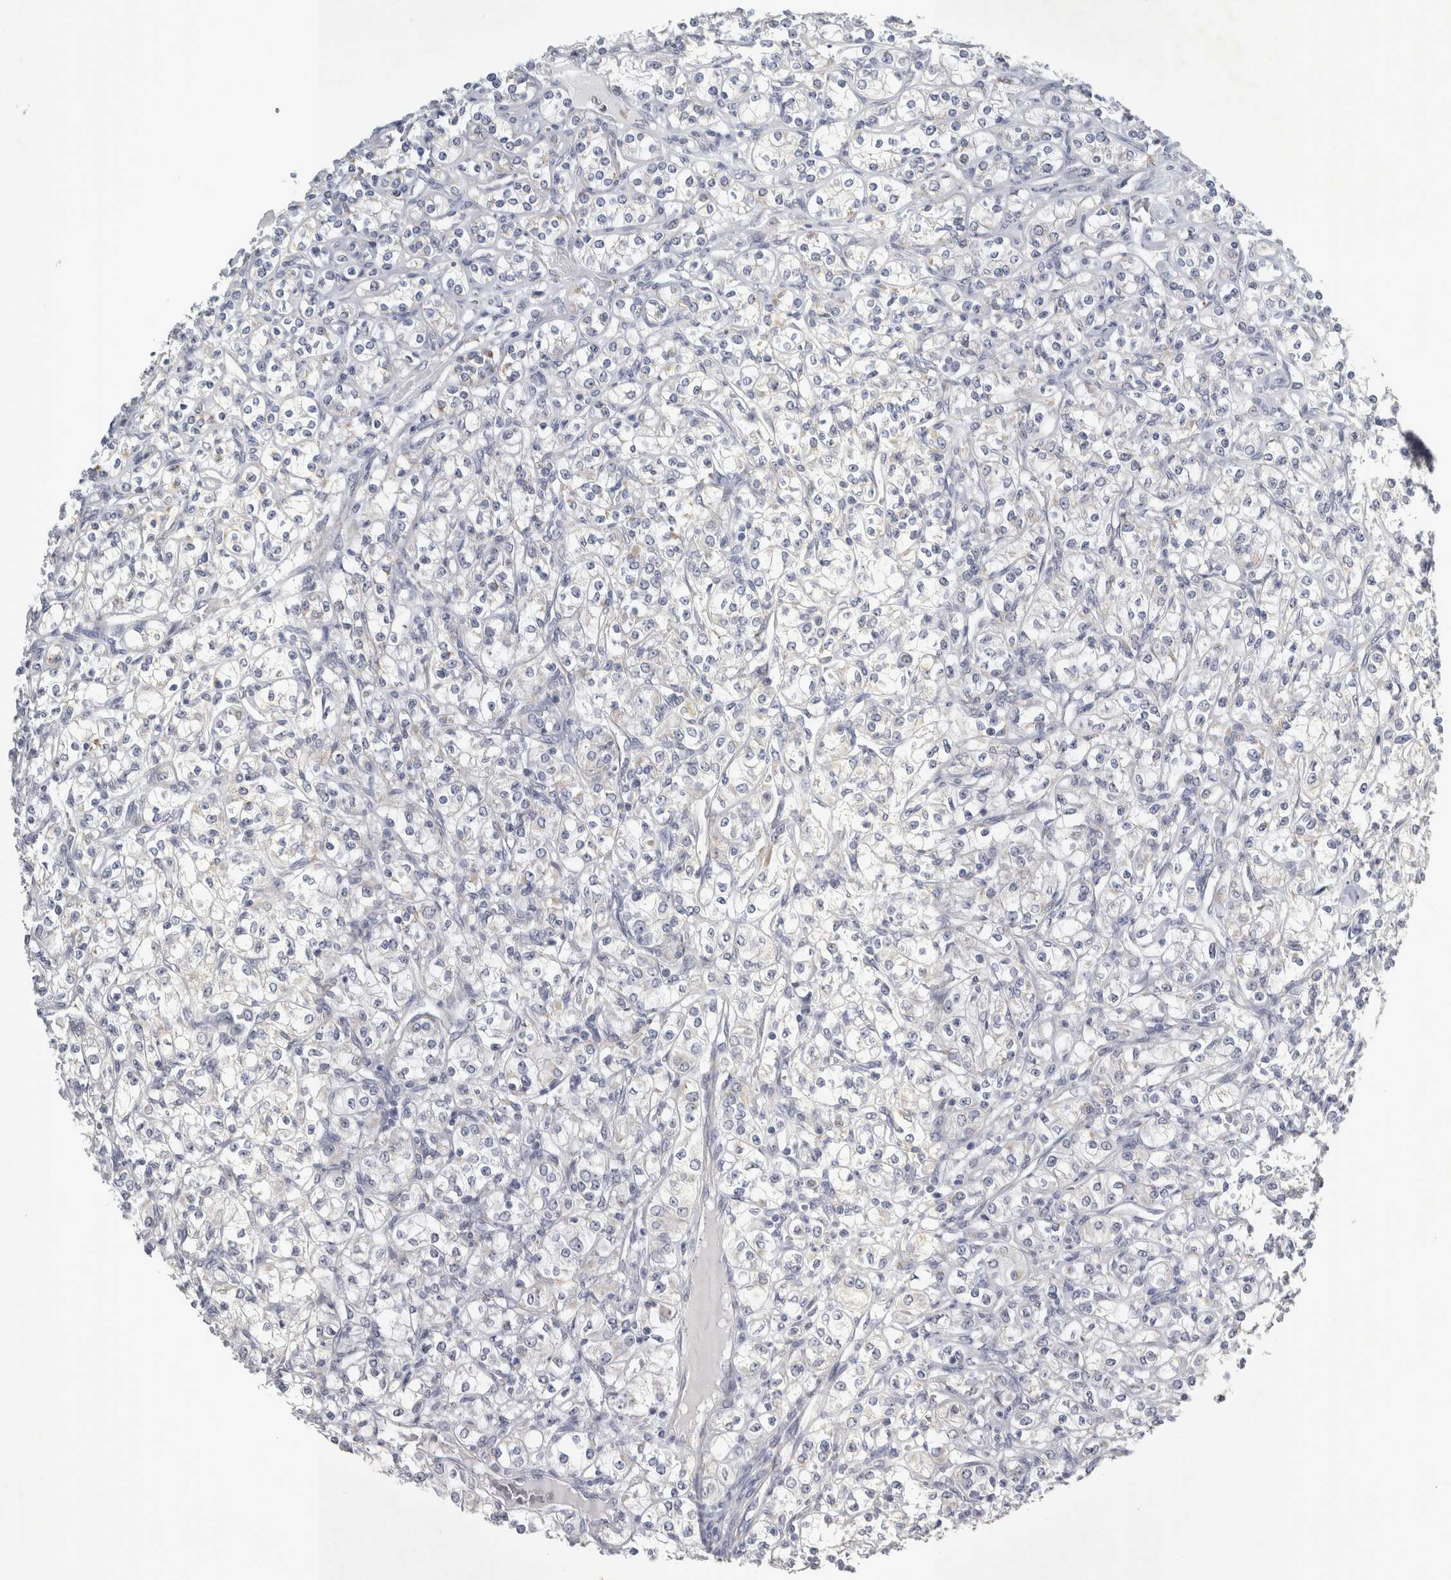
{"staining": {"intensity": "negative", "quantity": "none", "location": "none"}, "tissue": "renal cancer", "cell_type": "Tumor cells", "image_type": "cancer", "snomed": [{"axis": "morphology", "description": "Adenocarcinoma, NOS"}, {"axis": "topography", "description": "Kidney"}], "caption": "An image of human adenocarcinoma (renal) is negative for staining in tumor cells.", "gene": "FXYD7", "patient": {"sex": "male", "age": 77}}